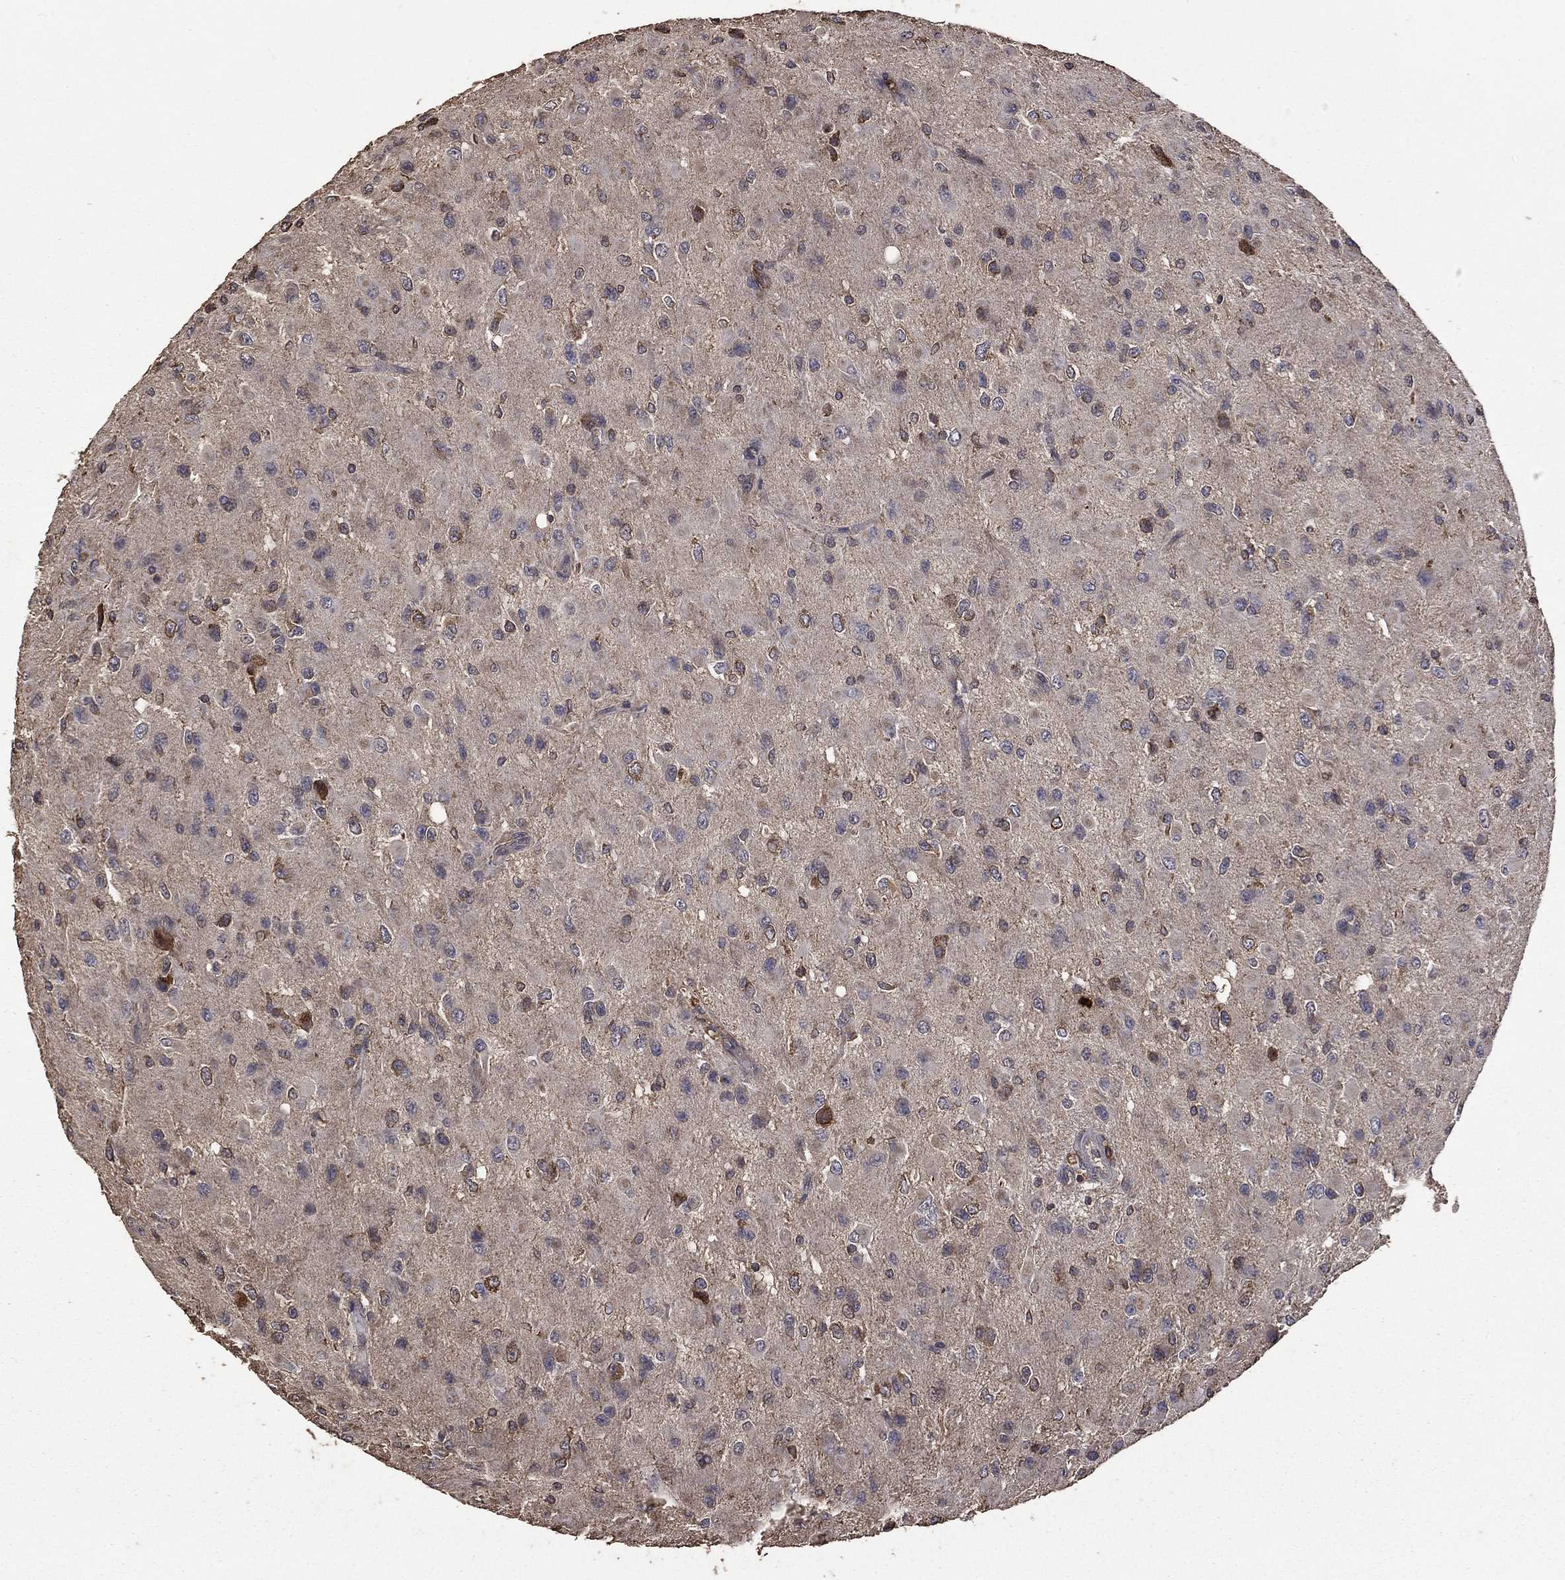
{"staining": {"intensity": "moderate", "quantity": "25%-75%", "location": "cytoplasmic/membranous"}, "tissue": "glioma", "cell_type": "Tumor cells", "image_type": "cancer", "snomed": [{"axis": "morphology", "description": "Glioma, malignant, High grade"}, {"axis": "topography", "description": "Cerebral cortex"}], "caption": "The image displays a brown stain indicating the presence of a protein in the cytoplasmic/membranous of tumor cells in glioma.", "gene": "METTL27", "patient": {"sex": "male", "age": 35}}